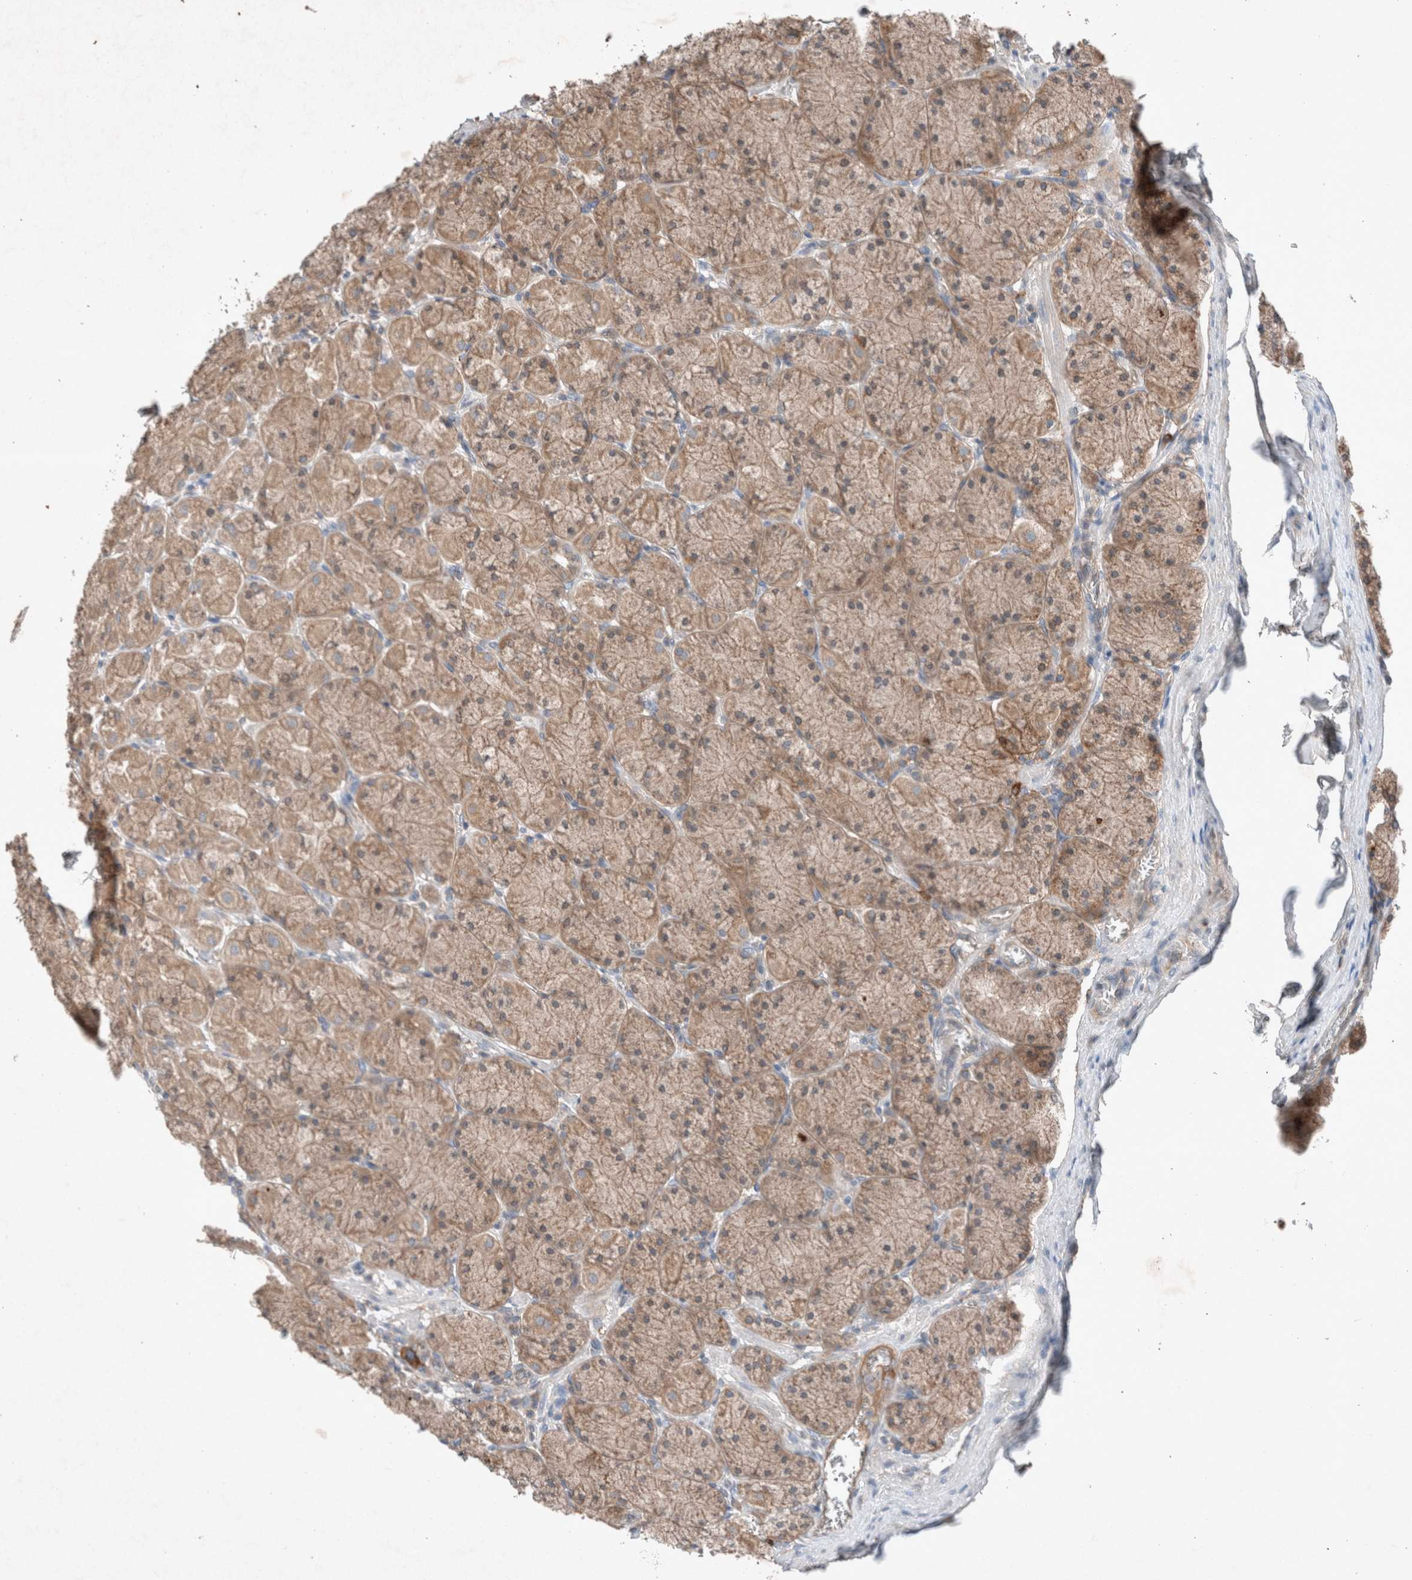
{"staining": {"intensity": "moderate", "quantity": ">75%", "location": "cytoplasmic/membranous"}, "tissue": "stomach", "cell_type": "Glandular cells", "image_type": "normal", "snomed": [{"axis": "morphology", "description": "Normal tissue, NOS"}, {"axis": "topography", "description": "Stomach, upper"}], "caption": "Human stomach stained for a protein (brown) shows moderate cytoplasmic/membranous positive positivity in approximately >75% of glandular cells.", "gene": "UGCG", "patient": {"sex": "female", "age": 56}}